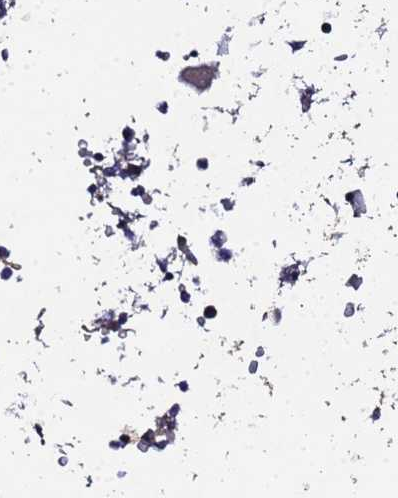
{"staining": {"intensity": "strong", "quantity": "<25%", "location": "nuclear"}, "tissue": "bone marrow", "cell_type": "Hematopoietic cells", "image_type": "normal", "snomed": [{"axis": "morphology", "description": "Normal tissue, NOS"}, {"axis": "topography", "description": "Bone marrow"}], "caption": "Bone marrow stained with DAB IHC displays medium levels of strong nuclear staining in approximately <25% of hematopoietic cells. (DAB IHC, brown staining for protein, blue staining for nuclei).", "gene": "NSUN6", "patient": {"sex": "male", "age": 64}}